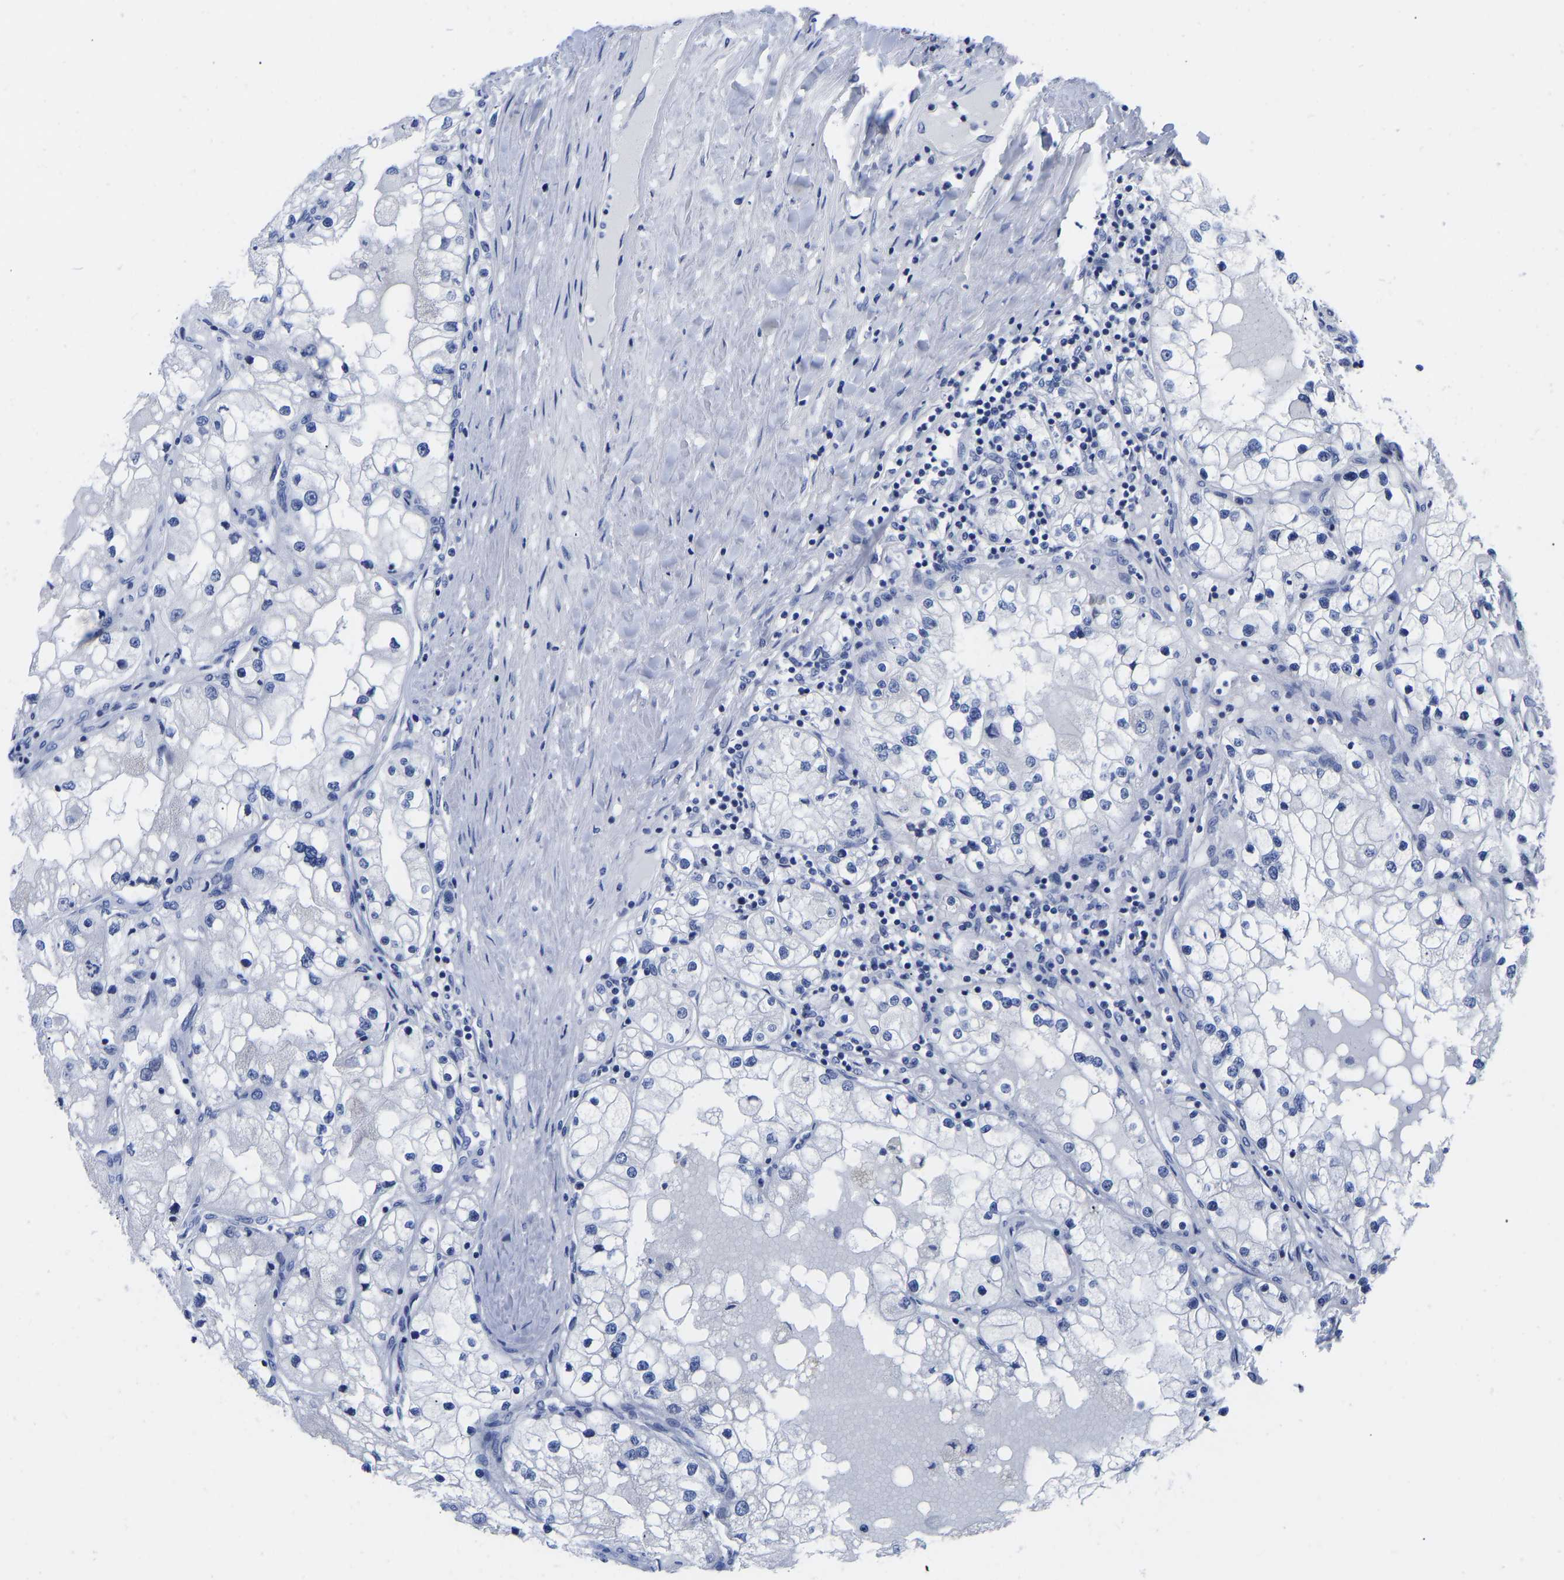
{"staining": {"intensity": "negative", "quantity": "none", "location": "none"}, "tissue": "renal cancer", "cell_type": "Tumor cells", "image_type": "cancer", "snomed": [{"axis": "morphology", "description": "Adenocarcinoma, NOS"}, {"axis": "topography", "description": "Kidney"}], "caption": "Immunohistochemical staining of adenocarcinoma (renal) exhibits no significant positivity in tumor cells.", "gene": "GPA33", "patient": {"sex": "male", "age": 68}}